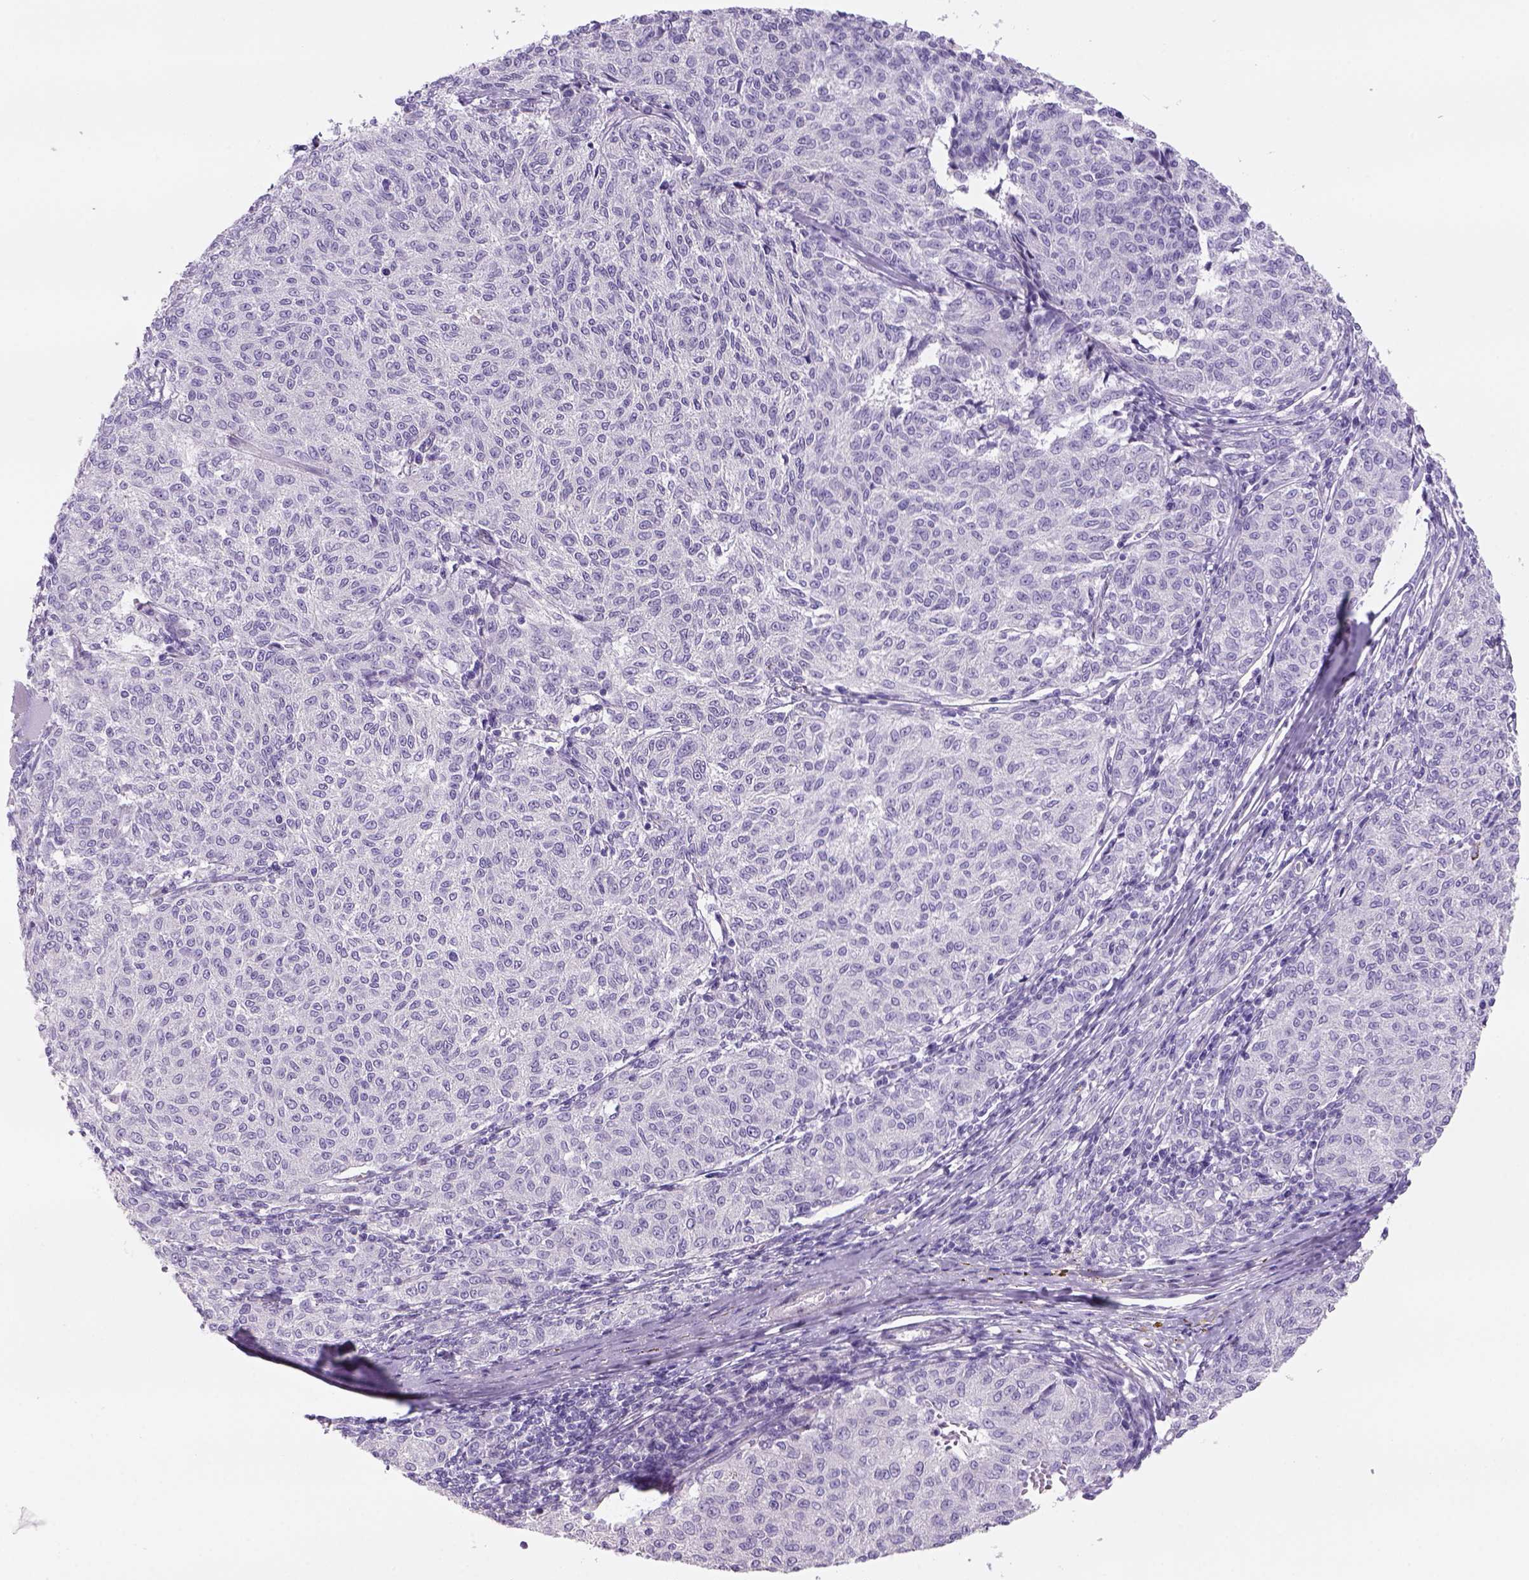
{"staining": {"intensity": "negative", "quantity": "none", "location": "none"}, "tissue": "melanoma", "cell_type": "Tumor cells", "image_type": "cancer", "snomed": [{"axis": "morphology", "description": "Malignant melanoma, NOS"}, {"axis": "topography", "description": "Skin"}], "caption": "Immunohistochemistry of human melanoma exhibits no staining in tumor cells.", "gene": "TENM4", "patient": {"sex": "female", "age": 72}}